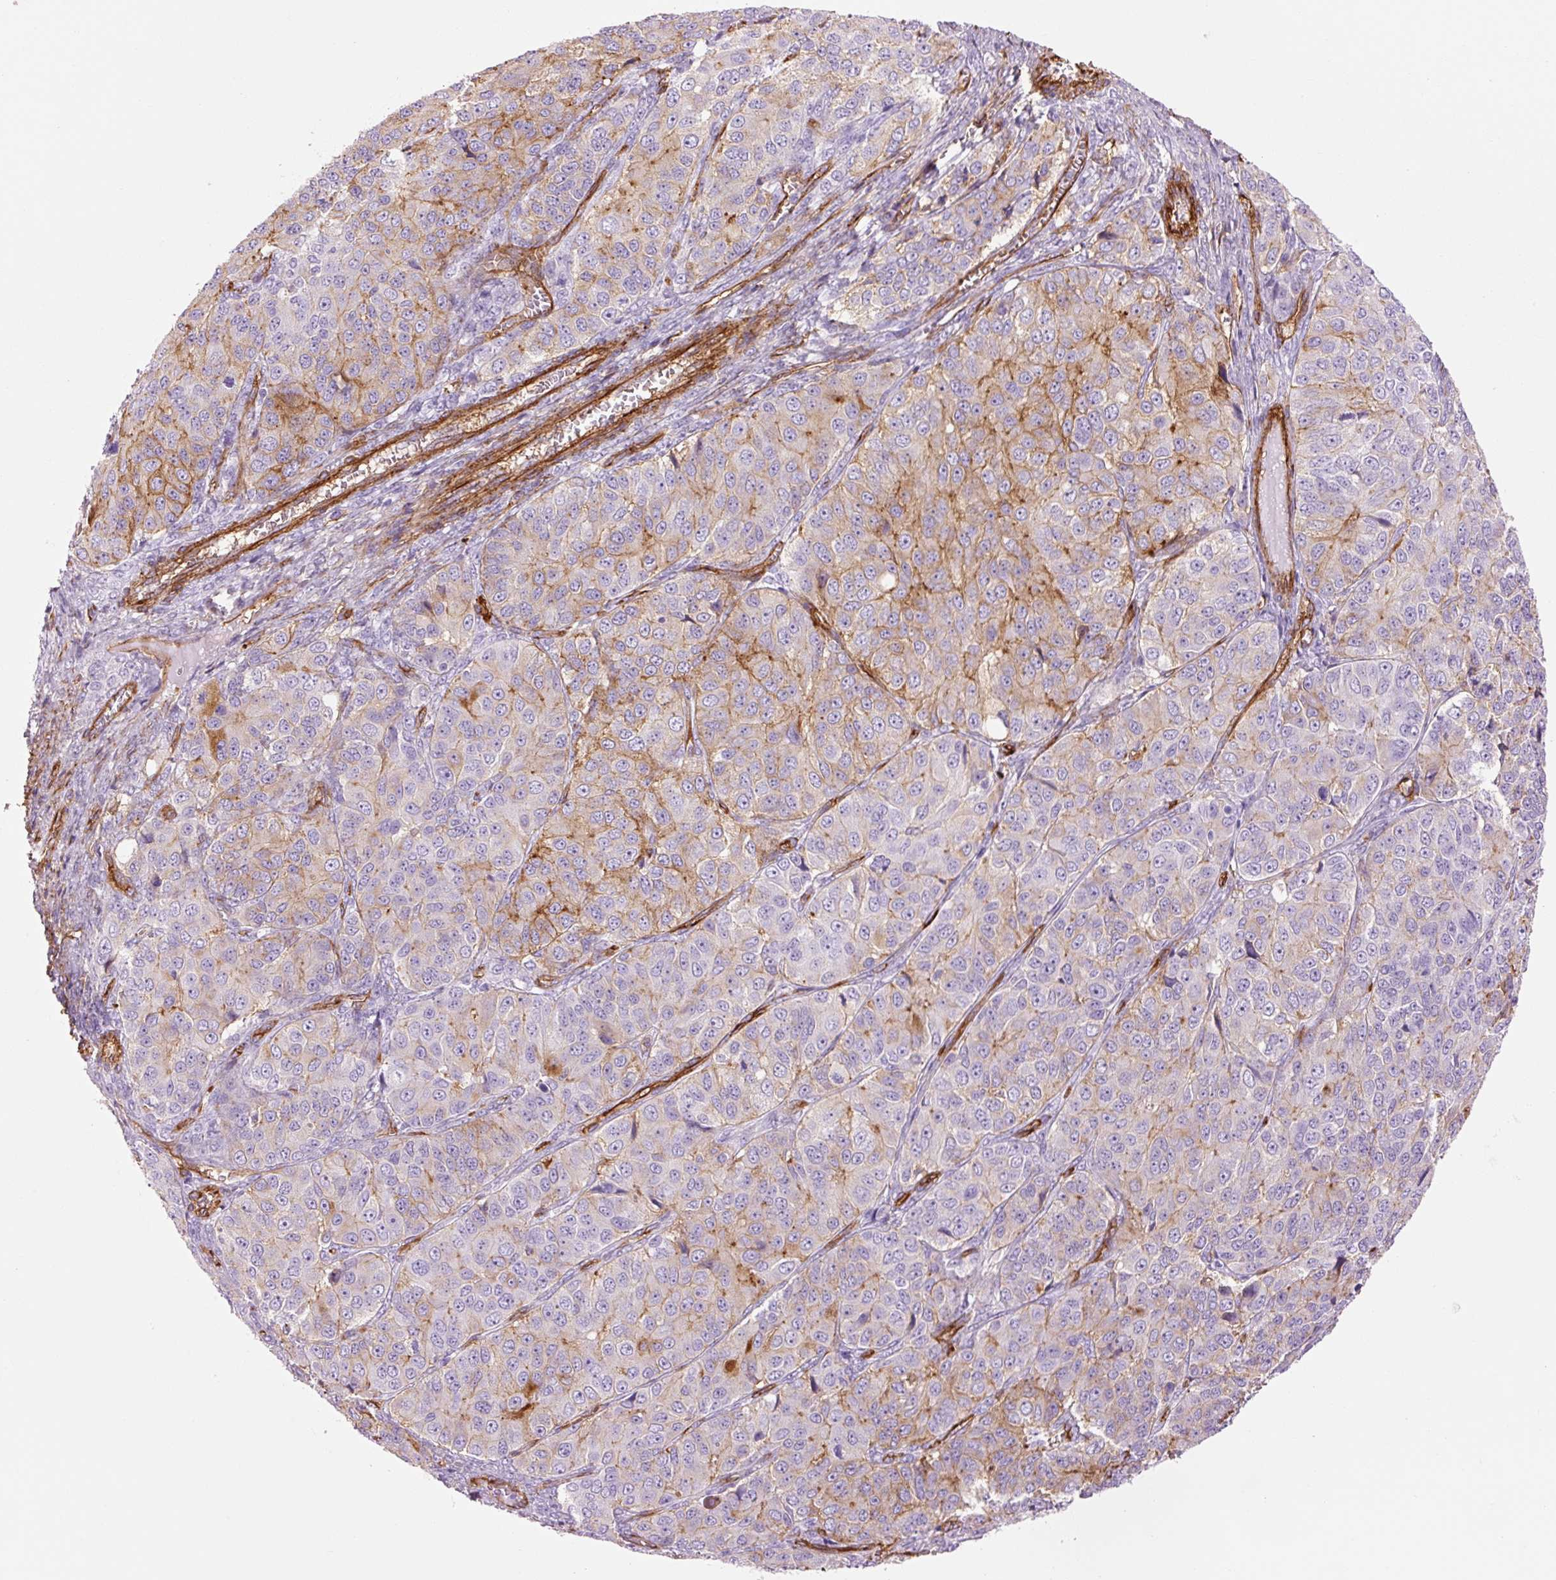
{"staining": {"intensity": "moderate", "quantity": "<25%", "location": "cytoplasmic/membranous"}, "tissue": "ovarian cancer", "cell_type": "Tumor cells", "image_type": "cancer", "snomed": [{"axis": "morphology", "description": "Carcinoma, endometroid"}, {"axis": "topography", "description": "Ovary"}], "caption": "Human ovarian cancer (endometroid carcinoma) stained with a protein marker exhibits moderate staining in tumor cells.", "gene": "CAV1", "patient": {"sex": "female", "age": 51}}